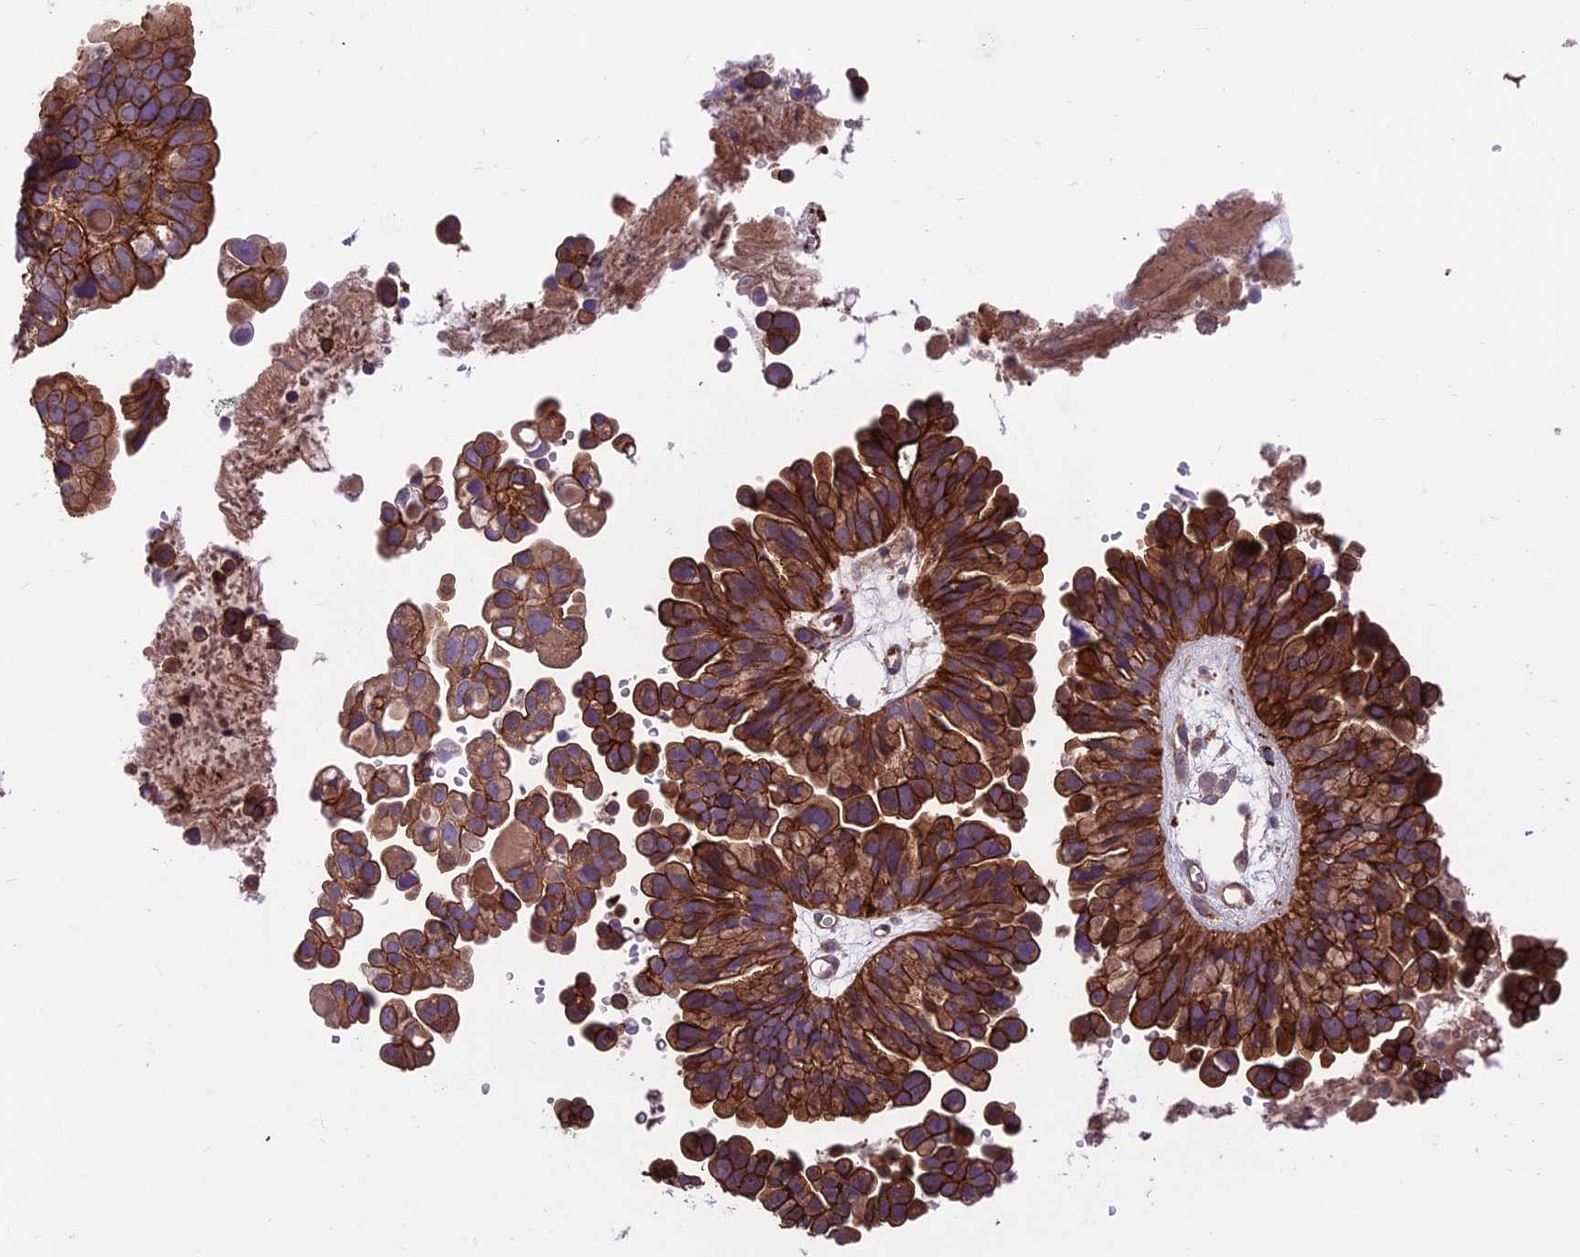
{"staining": {"intensity": "moderate", "quantity": ">75%", "location": "cytoplasmic/membranous"}, "tissue": "ovarian cancer", "cell_type": "Tumor cells", "image_type": "cancer", "snomed": [{"axis": "morphology", "description": "Cystadenocarcinoma, serous, NOS"}, {"axis": "topography", "description": "Ovary"}], "caption": "DAB (3,3'-diaminobenzidine) immunohistochemical staining of ovarian cancer demonstrates moderate cytoplasmic/membranous protein positivity in approximately >75% of tumor cells.", "gene": "RTN4RL1", "patient": {"sex": "female", "age": 56}}